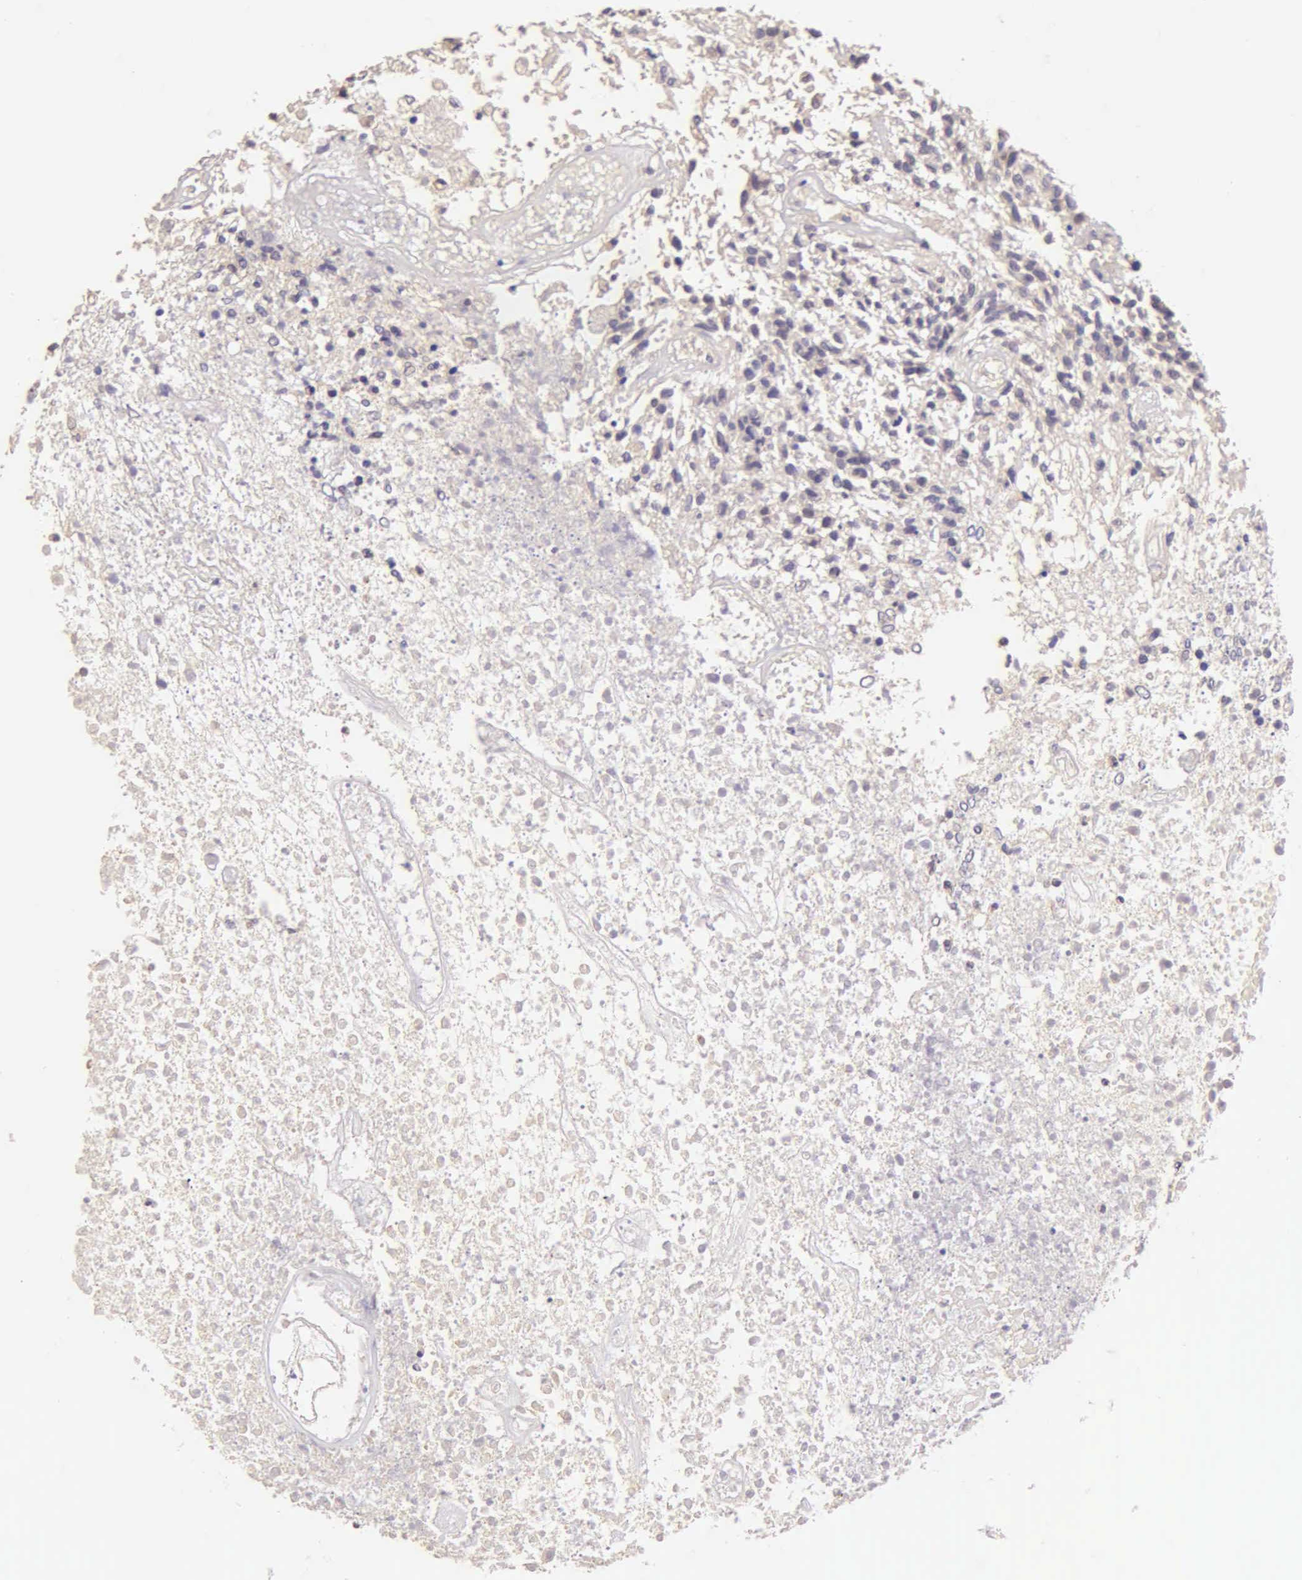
{"staining": {"intensity": "negative", "quantity": "none", "location": "none"}, "tissue": "glioma", "cell_type": "Tumor cells", "image_type": "cancer", "snomed": [{"axis": "morphology", "description": "Glioma, malignant, High grade"}, {"axis": "topography", "description": "Brain"}], "caption": "Human glioma stained for a protein using IHC displays no expression in tumor cells.", "gene": "ESR1", "patient": {"sex": "male", "age": 77}}